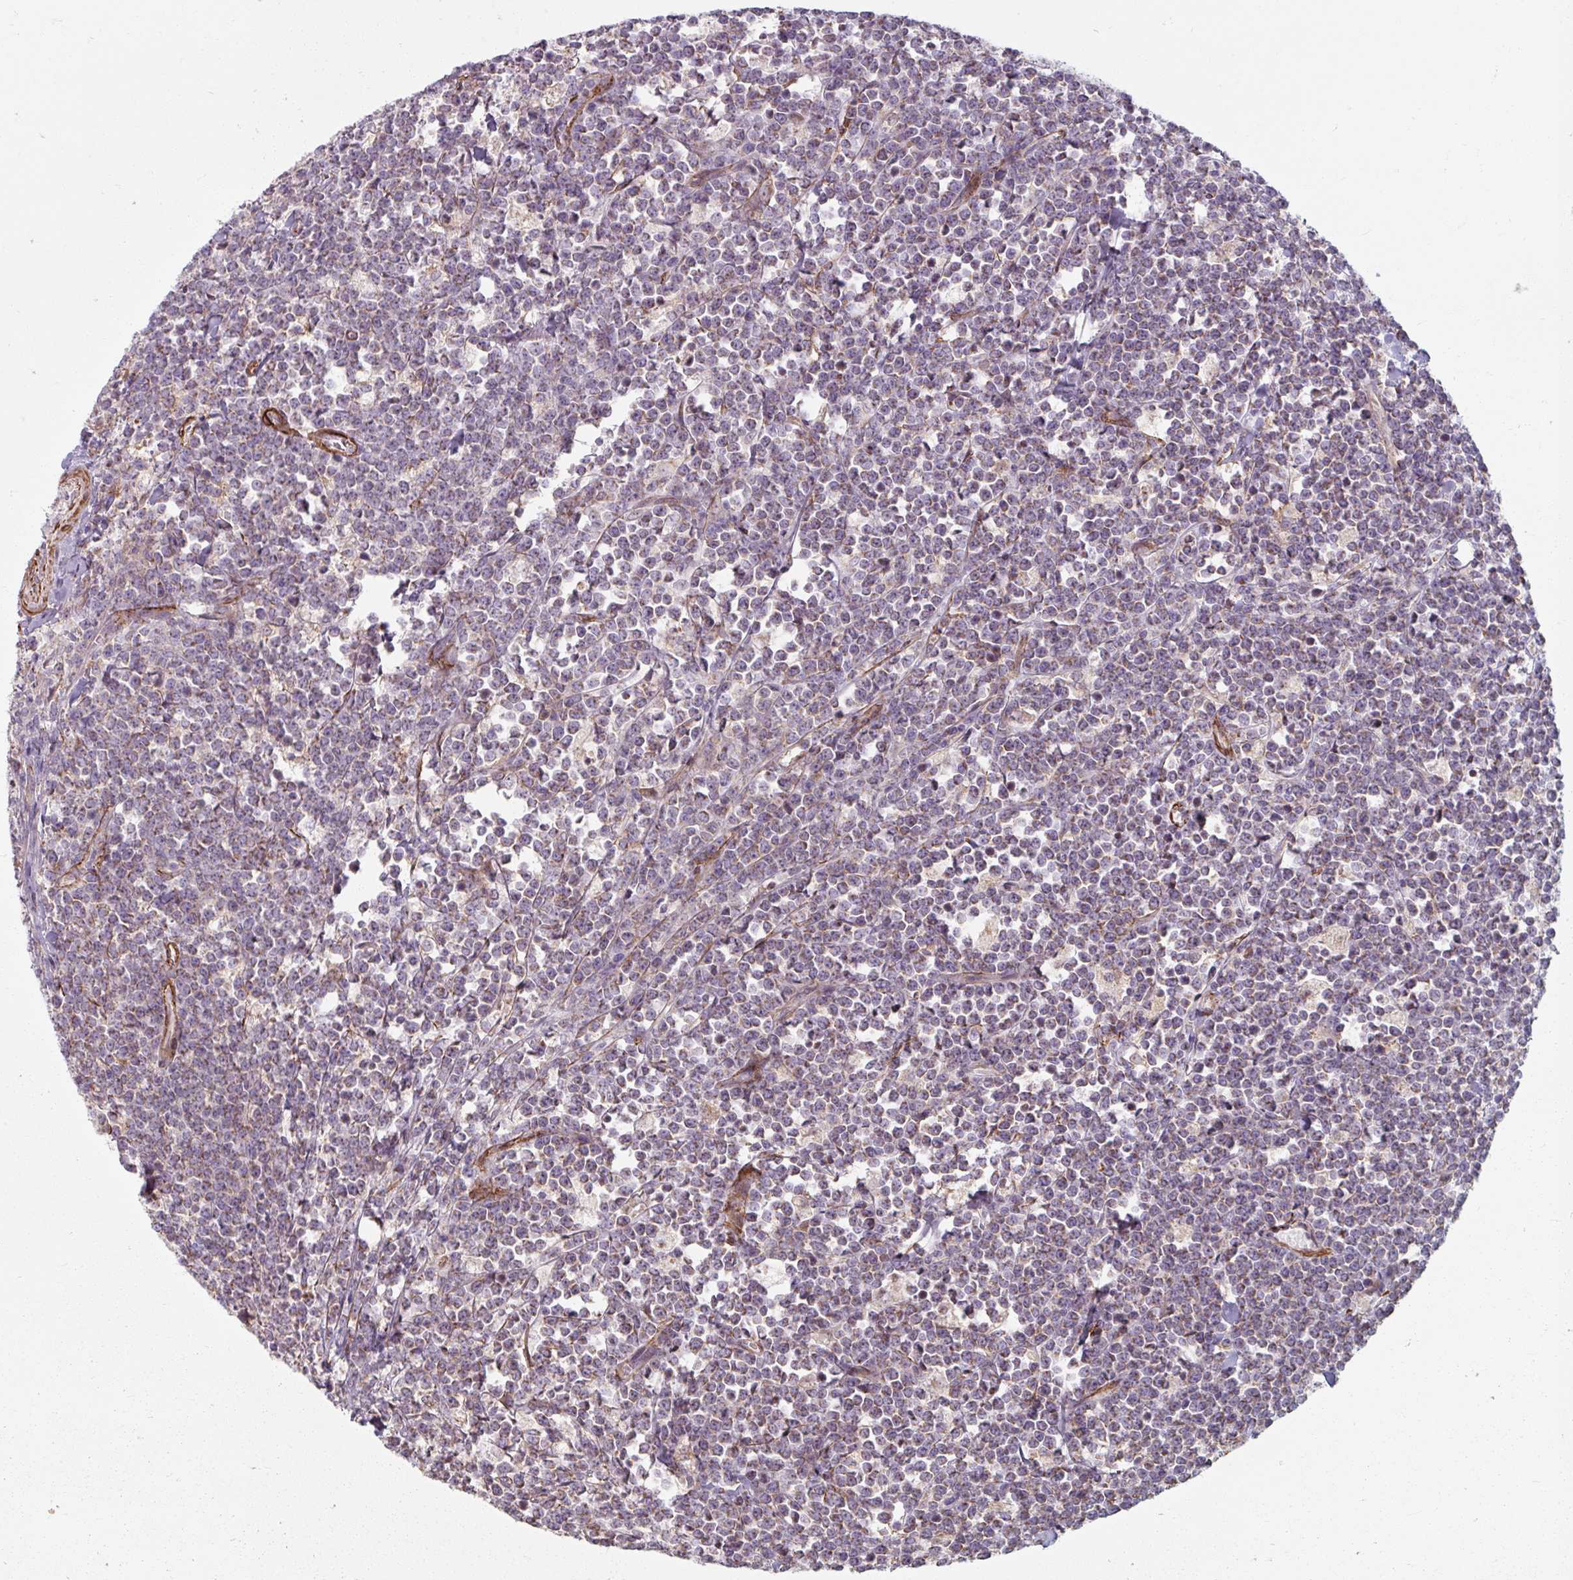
{"staining": {"intensity": "negative", "quantity": "none", "location": "none"}, "tissue": "lymphoma", "cell_type": "Tumor cells", "image_type": "cancer", "snomed": [{"axis": "morphology", "description": "Malignant lymphoma, non-Hodgkin's type, High grade"}, {"axis": "topography", "description": "Small intestine"}, {"axis": "topography", "description": "Colon"}], "caption": "IHC of high-grade malignant lymphoma, non-Hodgkin's type exhibits no positivity in tumor cells.", "gene": "MRPS5", "patient": {"sex": "male", "age": 8}}